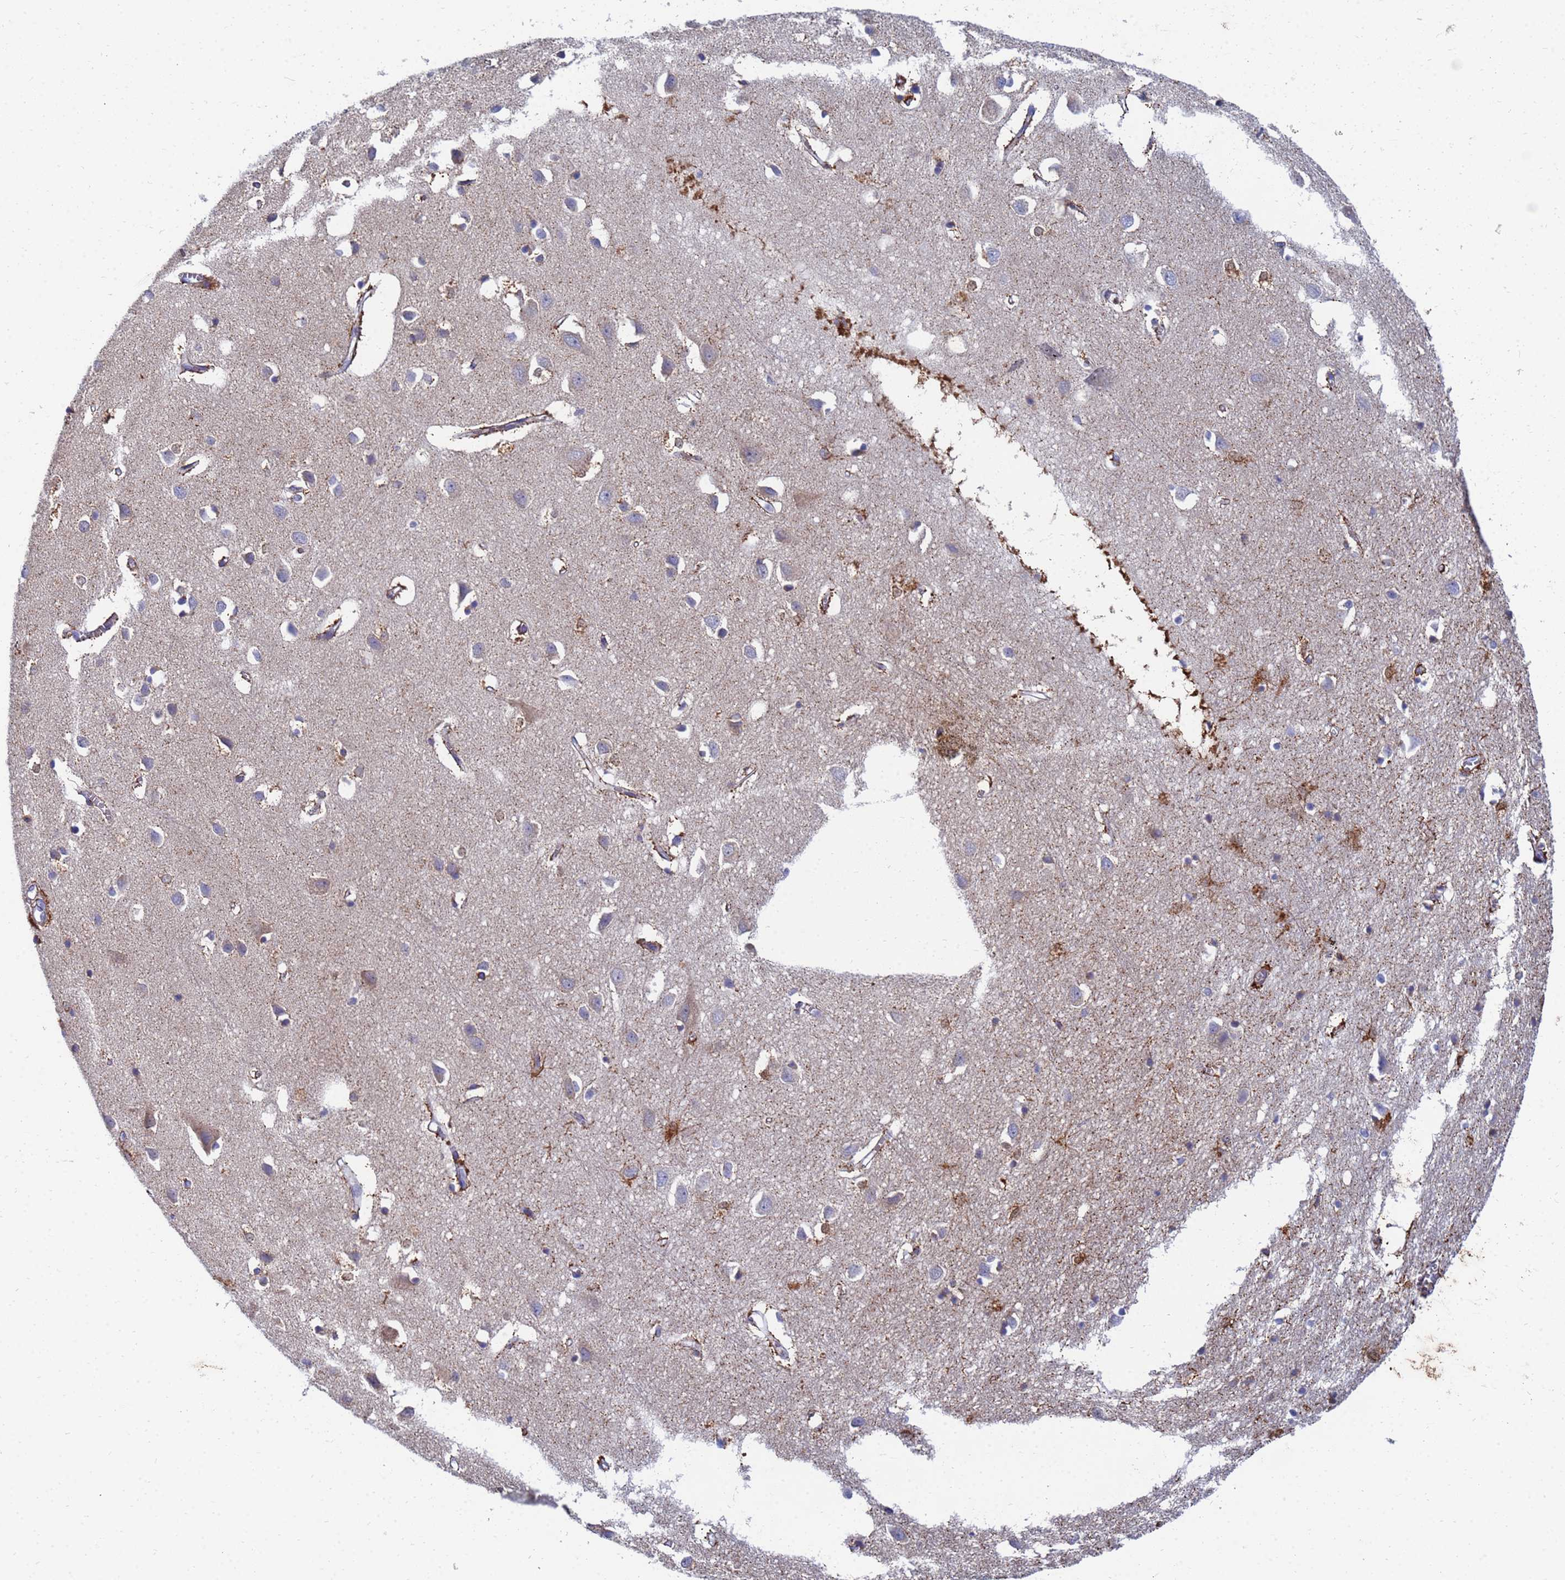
{"staining": {"intensity": "moderate", "quantity": "25%-75%", "location": "cytoplasmic/membranous"}, "tissue": "cerebral cortex", "cell_type": "Endothelial cells", "image_type": "normal", "snomed": [{"axis": "morphology", "description": "Normal tissue, NOS"}, {"axis": "topography", "description": "Cerebral cortex"}], "caption": "An immunohistochemistry image of benign tissue is shown. Protein staining in brown highlights moderate cytoplasmic/membranous positivity in cerebral cortex within endothelial cells. Immunohistochemistry (ihc) stains the protein of interest in brown and the nuclei are stained blue.", "gene": "SDR39U1", "patient": {"sex": "female", "age": 64}}